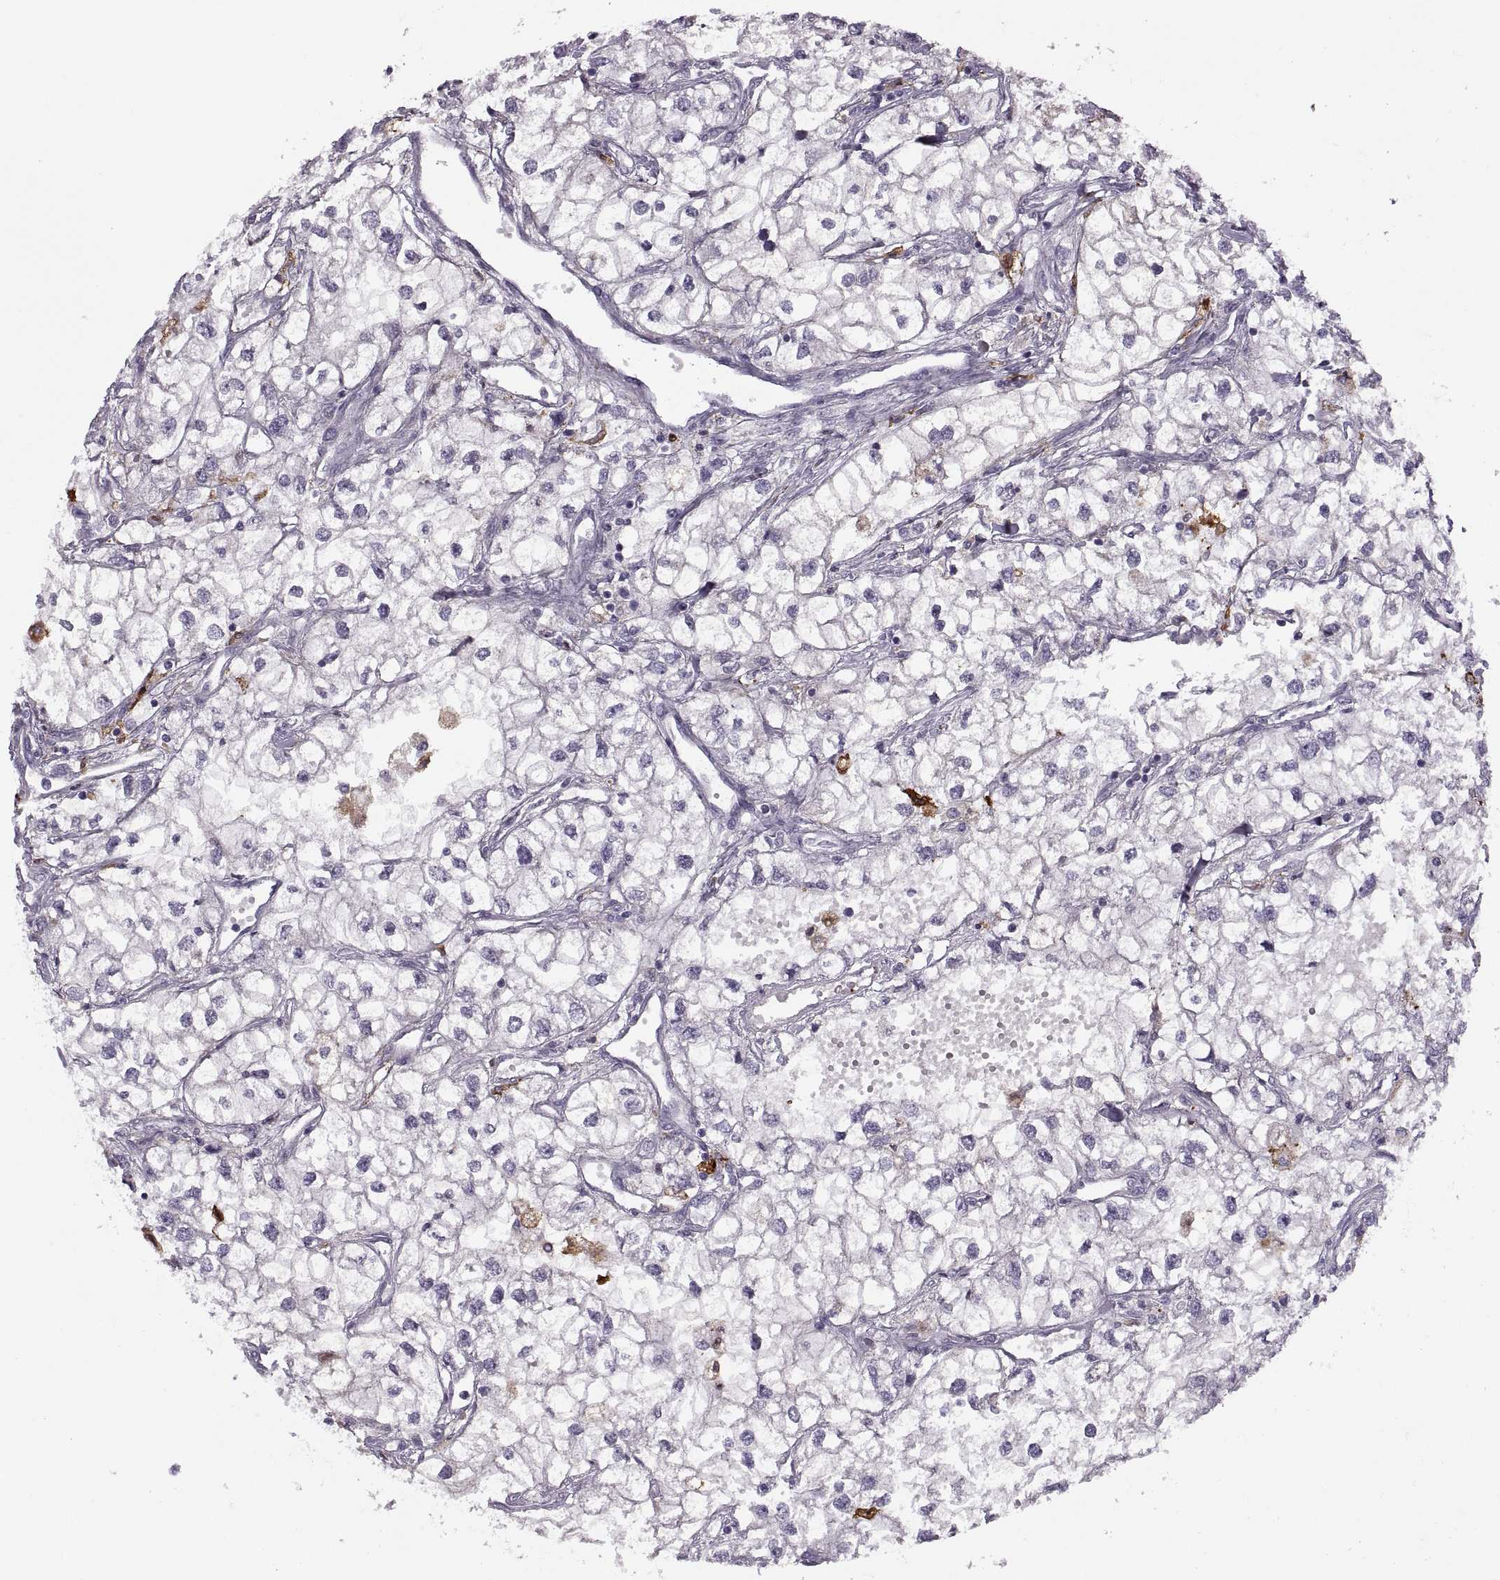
{"staining": {"intensity": "negative", "quantity": "none", "location": "none"}, "tissue": "renal cancer", "cell_type": "Tumor cells", "image_type": "cancer", "snomed": [{"axis": "morphology", "description": "Adenocarcinoma, NOS"}, {"axis": "topography", "description": "Kidney"}], "caption": "Tumor cells are negative for brown protein staining in renal cancer (adenocarcinoma).", "gene": "H2AP", "patient": {"sex": "male", "age": 59}}